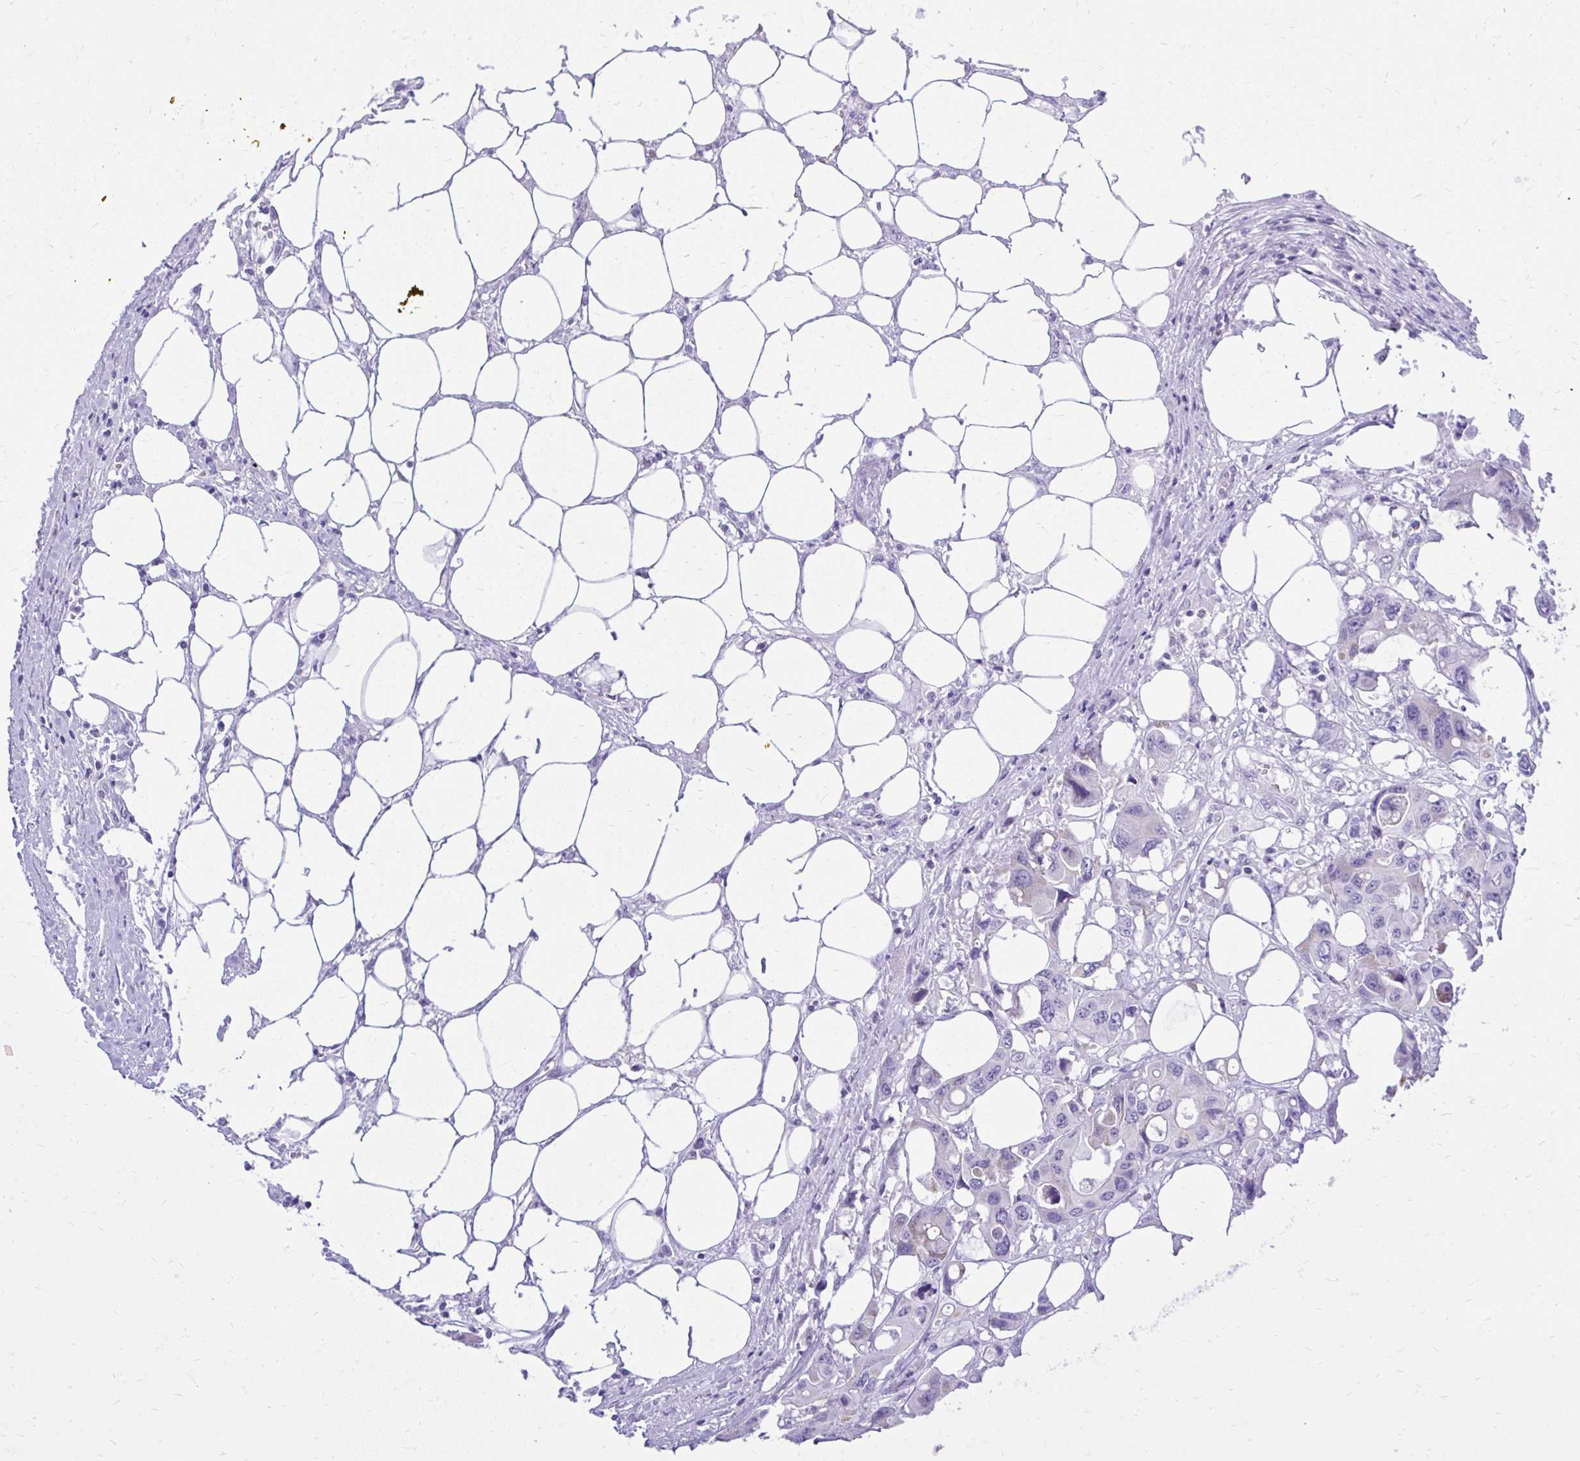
{"staining": {"intensity": "negative", "quantity": "none", "location": "none"}, "tissue": "colorectal cancer", "cell_type": "Tumor cells", "image_type": "cancer", "snomed": [{"axis": "morphology", "description": "Adenocarcinoma, NOS"}, {"axis": "topography", "description": "Colon"}], "caption": "High magnification brightfield microscopy of adenocarcinoma (colorectal) stained with DAB (brown) and counterstained with hematoxylin (blue): tumor cells show no significant staining.", "gene": "RALYL", "patient": {"sex": "male", "age": 77}}